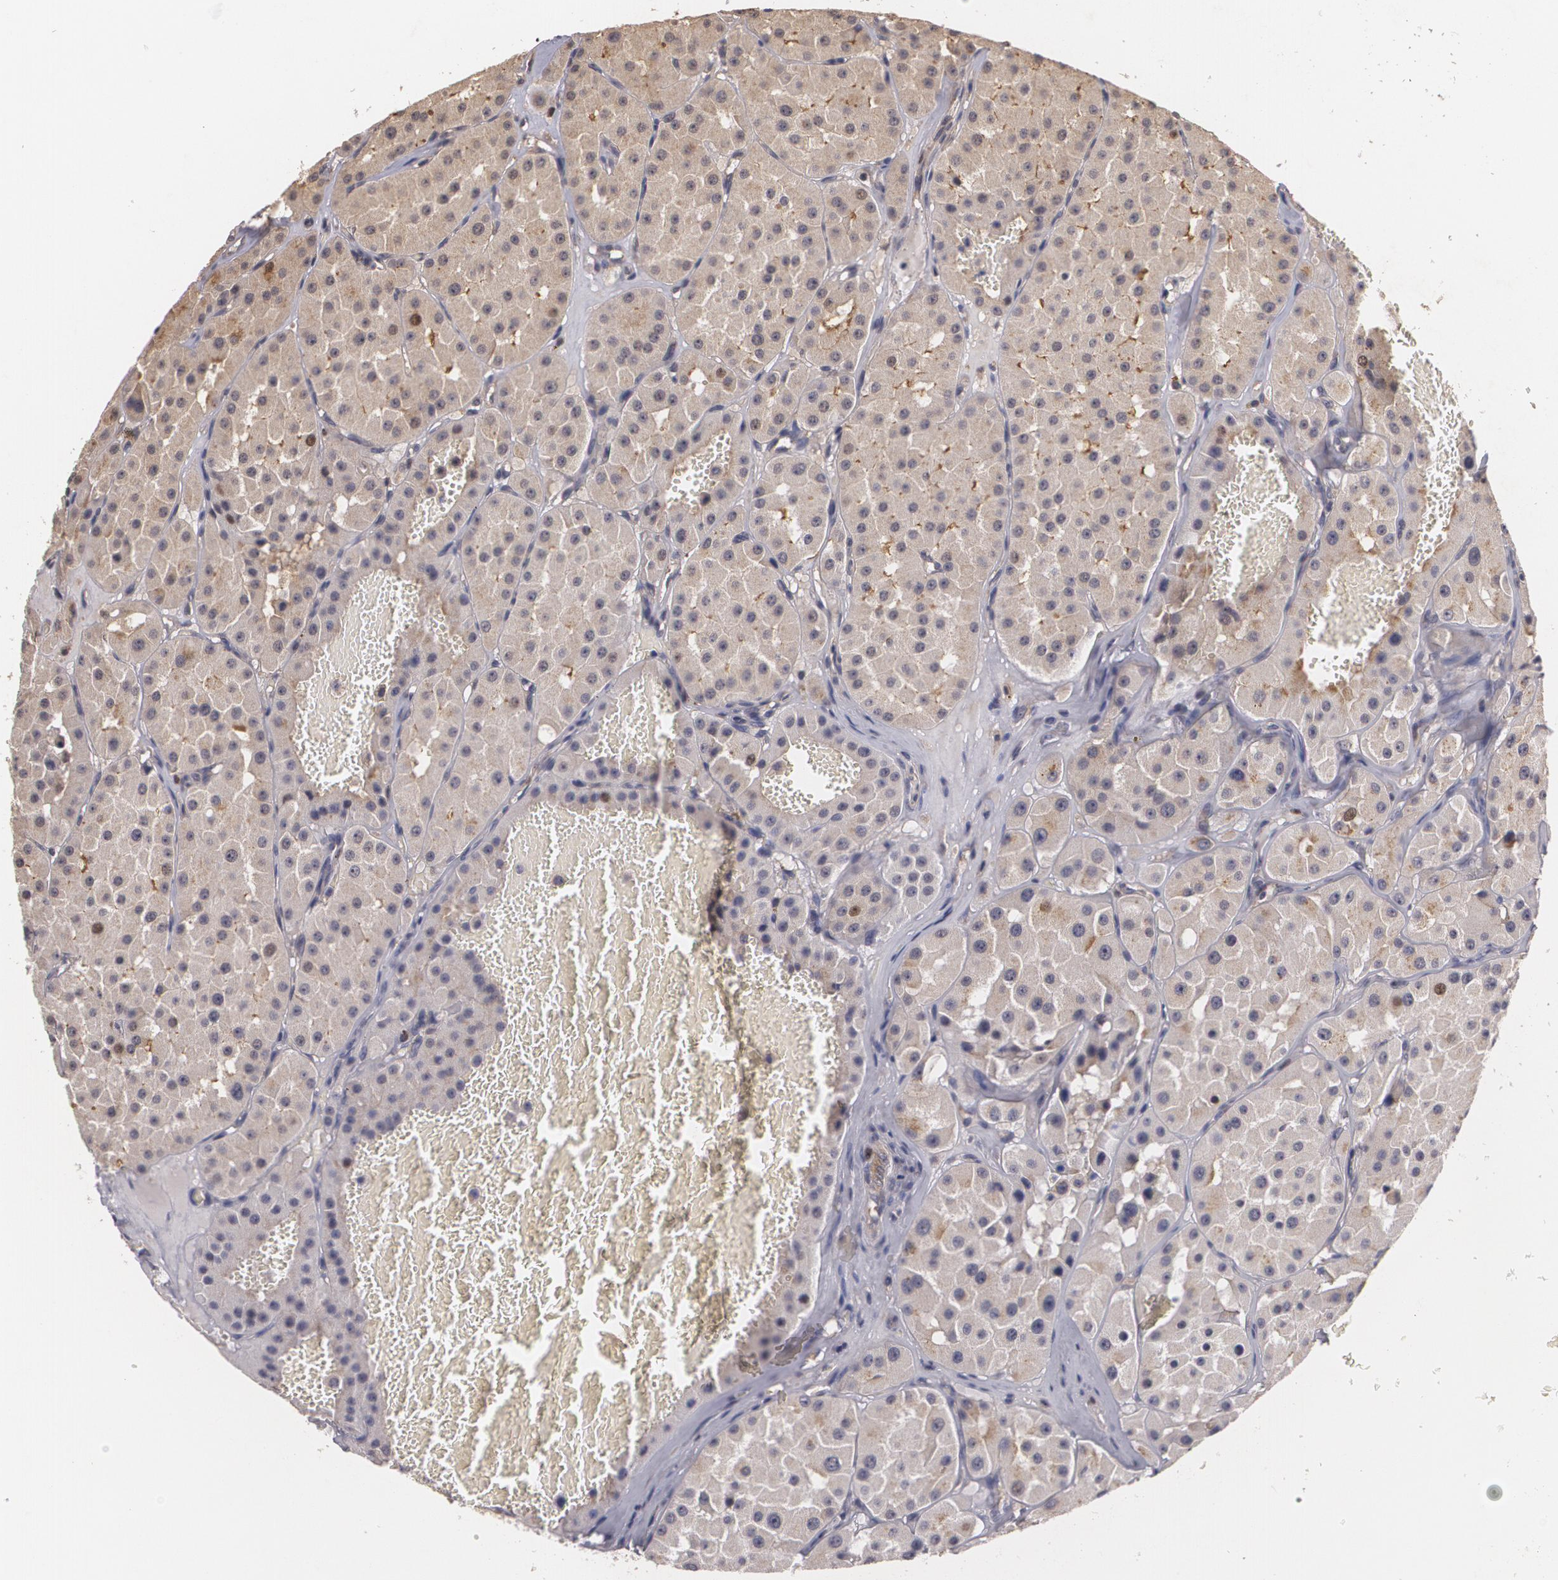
{"staining": {"intensity": "weak", "quantity": "25%-75%", "location": "cytoplasmic/membranous,nuclear"}, "tissue": "renal cancer", "cell_type": "Tumor cells", "image_type": "cancer", "snomed": [{"axis": "morphology", "description": "Adenocarcinoma, uncertain malignant potential"}, {"axis": "topography", "description": "Kidney"}], "caption": "A micrograph of human renal cancer stained for a protein displays weak cytoplasmic/membranous and nuclear brown staining in tumor cells.", "gene": "BRCA1", "patient": {"sex": "male", "age": 63}}